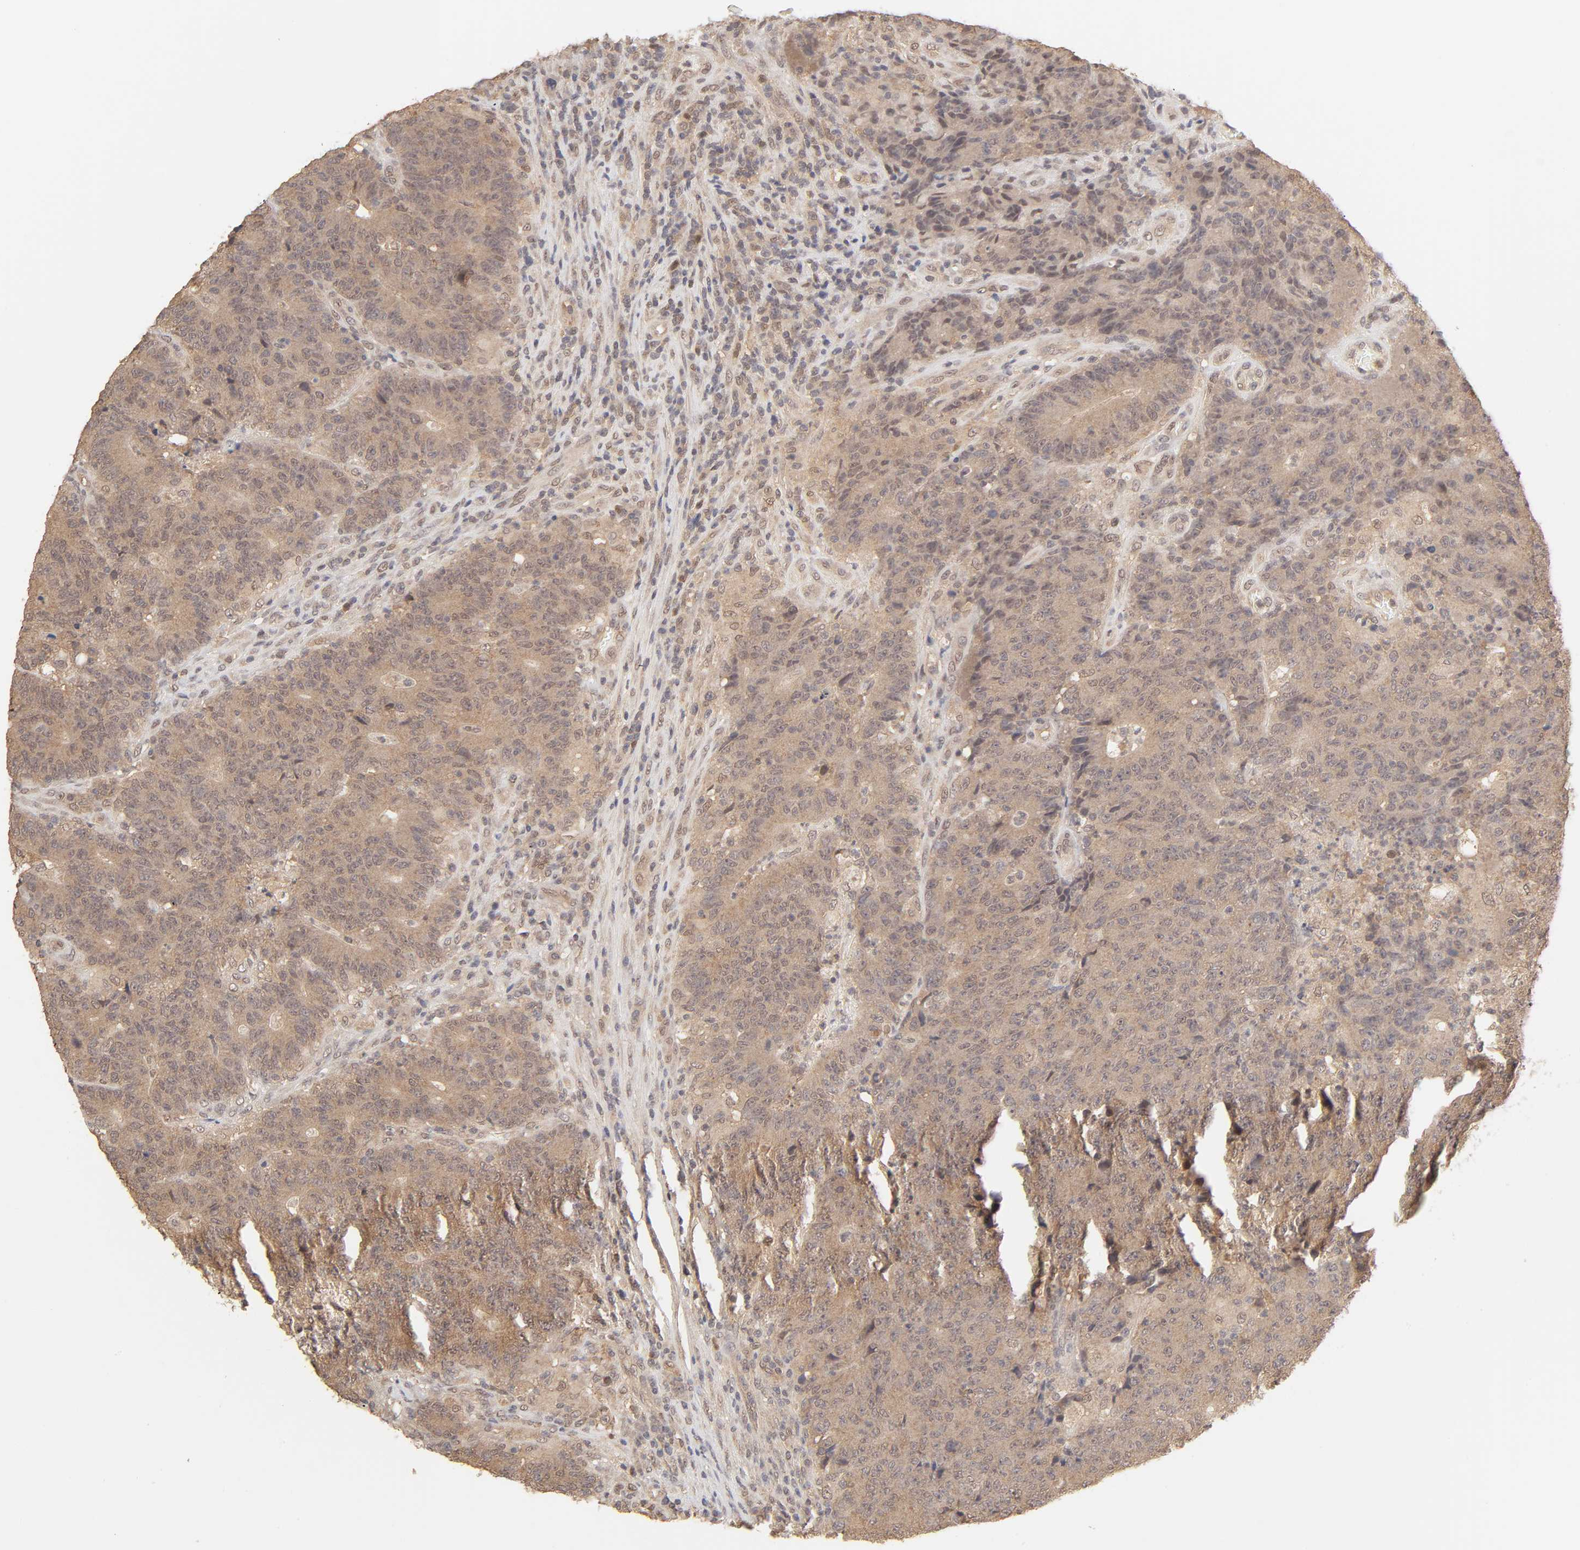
{"staining": {"intensity": "moderate", "quantity": ">75%", "location": "cytoplasmic/membranous"}, "tissue": "colorectal cancer", "cell_type": "Tumor cells", "image_type": "cancer", "snomed": [{"axis": "morphology", "description": "Normal tissue, NOS"}, {"axis": "morphology", "description": "Adenocarcinoma, NOS"}, {"axis": "topography", "description": "Colon"}], "caption": "Protein expression analysis of colorectal cancer demonstrates moderate cytoplasmic/membranous staining in approximately >75% of tumor cells.", "gene": "MAPK1", "patient": {"sex": "female", "age": 75}}